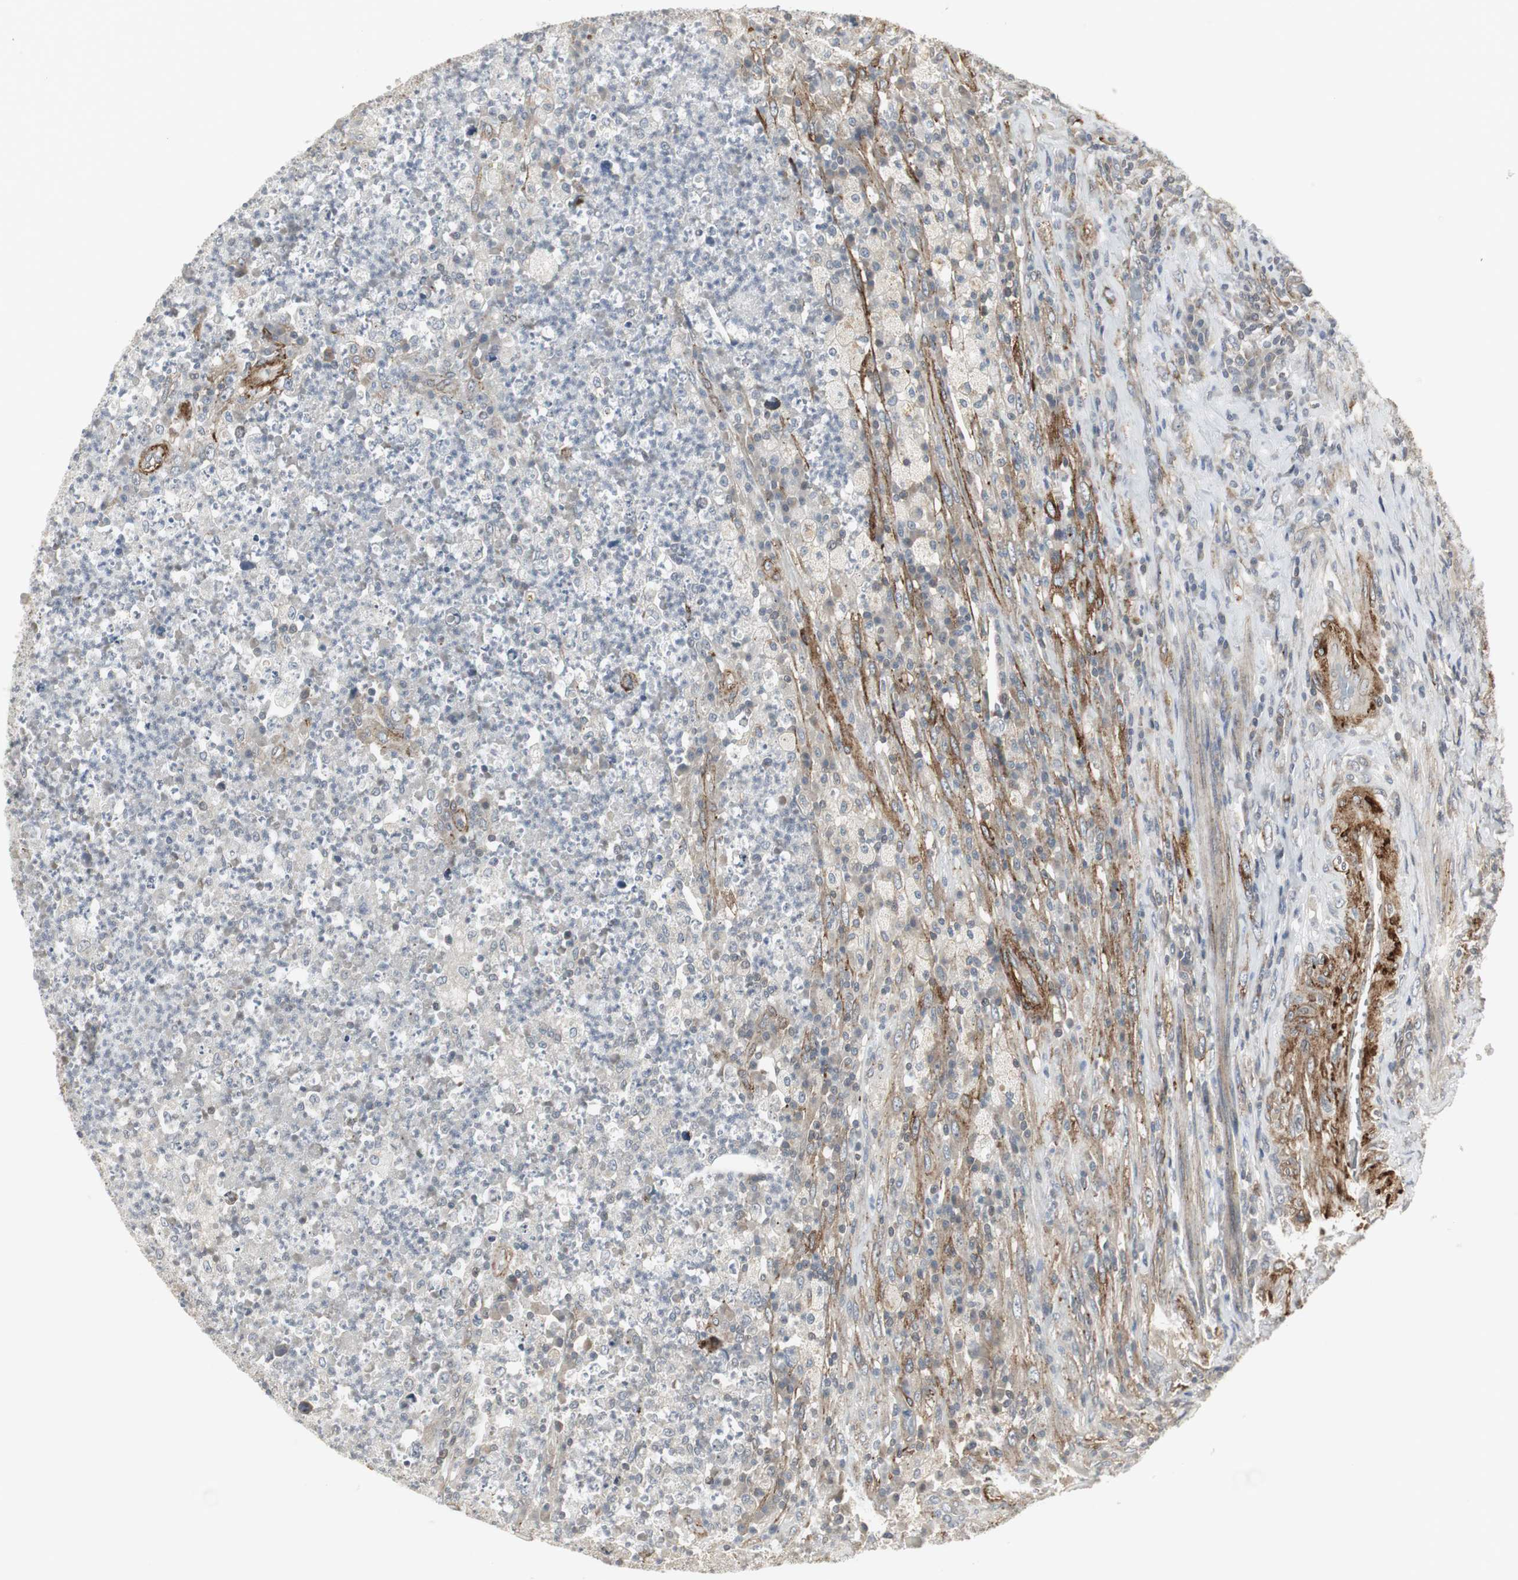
{"staining": {"intensity": "weak", "quantity": "<25%", "location": "none"}, "tissue": "testis cancer", "cell_type": "Tumor cells", "image_type": "cancer", "snomed": [{"axis": "morphology", "description": "Necrosis, NOS"}, {"axis": "morphology", "description": "Carcinoma, Embryonal, NOS"}, {"axis": "topography", "description": "Testis"}], "caption": "IHC photomicrograph of human testis cancer (embryonal carcinoma) stained for a protein (brown), which displays no staining in tumor cells.", "gene": "SCYL3", "patient": {"sex": "male", "age": 19}}